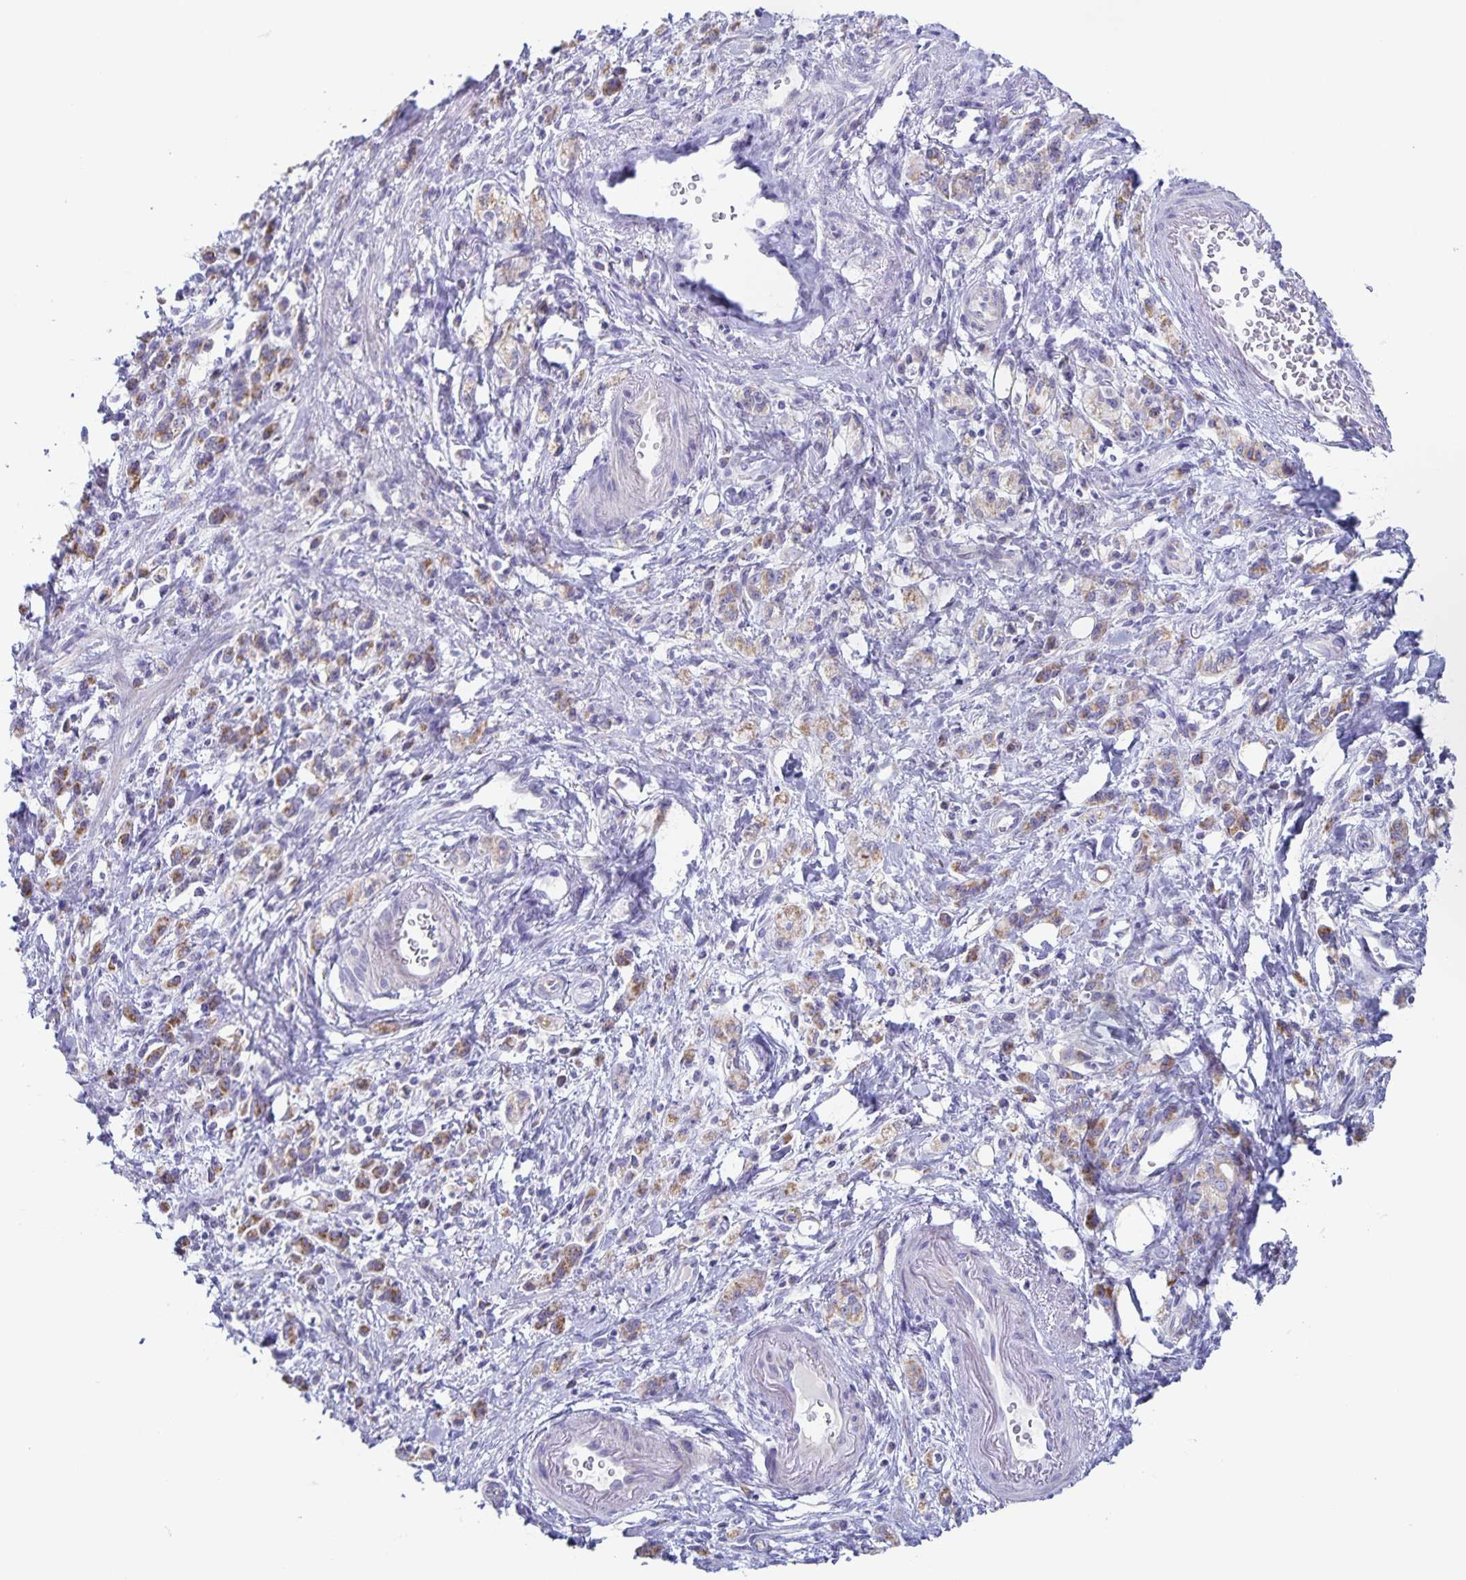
{"staining": {"intensity": "moderate", "quantity": "25%-75%", "location": "cytoplasmic/membranous"}, "tissue": "stomach cancer", "cell_type": "Tumor cells", "image_type": "cancer", "snomed": [{"axis": "morphology", "description": "Adenocarcinoma, NOS"}, {"axis": "topography", "description": "Stomach"}], "caption": "This photomicrograph shows IHC staining of stomach adenocarcinoma, with medium moderate cytoplasmic/membranous positivity in about 25%-75% of tumor cells.", "gene": "CENPH", "patient": {"sex": "male", "age": 77}}